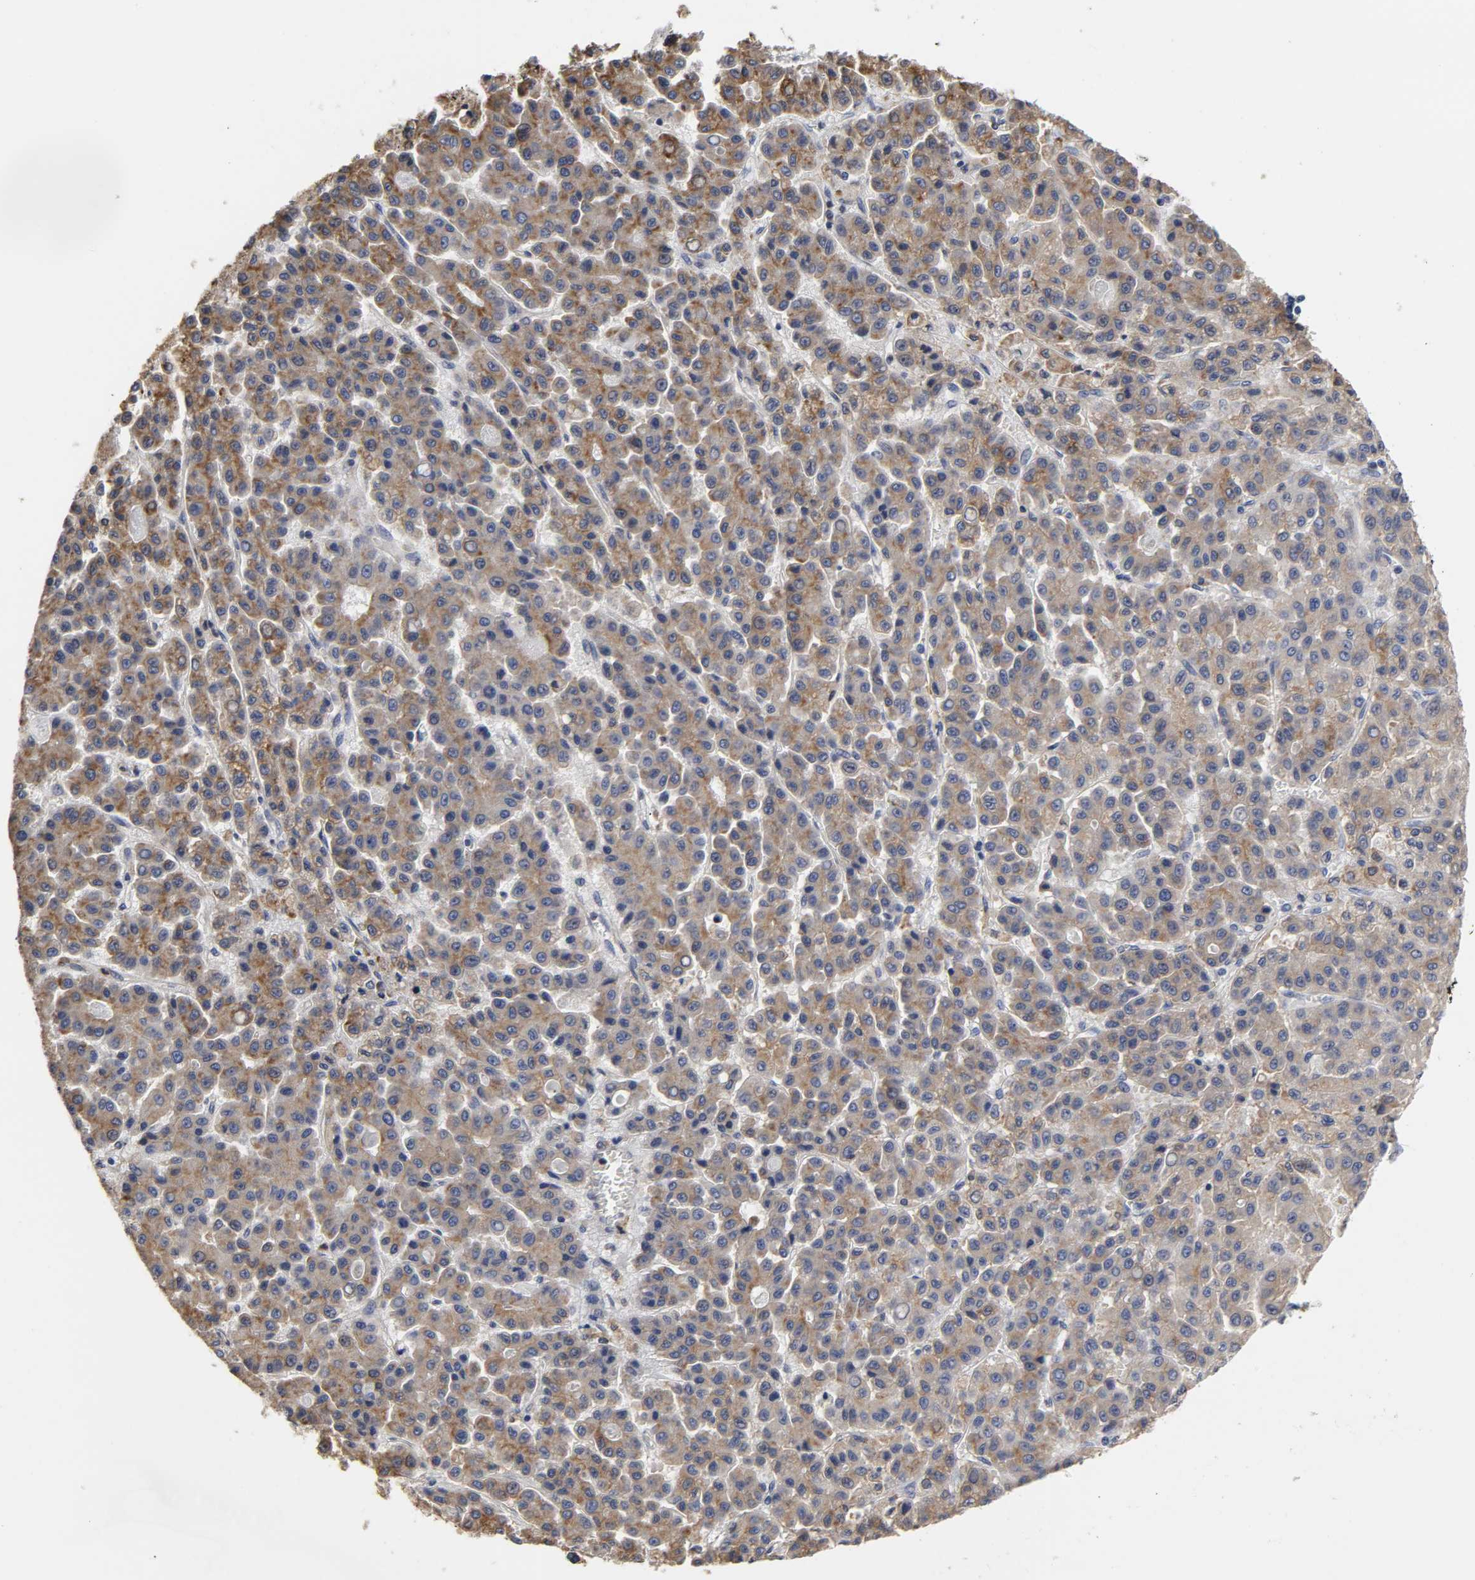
{"staining": {"intensity": "moderate", "quantity": ">75%", "location": "cytoplasmic/membranous"}, "tissue": "liver cancer", "cell_type": "Tumor cells", "image_type": "cancer", "snomed": [{"axis": "morphology", "description": "Carcinoma, Hepatocellular, NOS"}, {"axis": "topography", "description": "Liver"}], "caption": "The photomicrograph exhibits immunohistochemical staining of liver cancer (hepatocellular carcinoma). There is moderate cytoplasmic/membranous expression is identified in approximately >75% of tumor cells.", "gene": "HCK", "patient": {"sex": "male", "age": 70}}